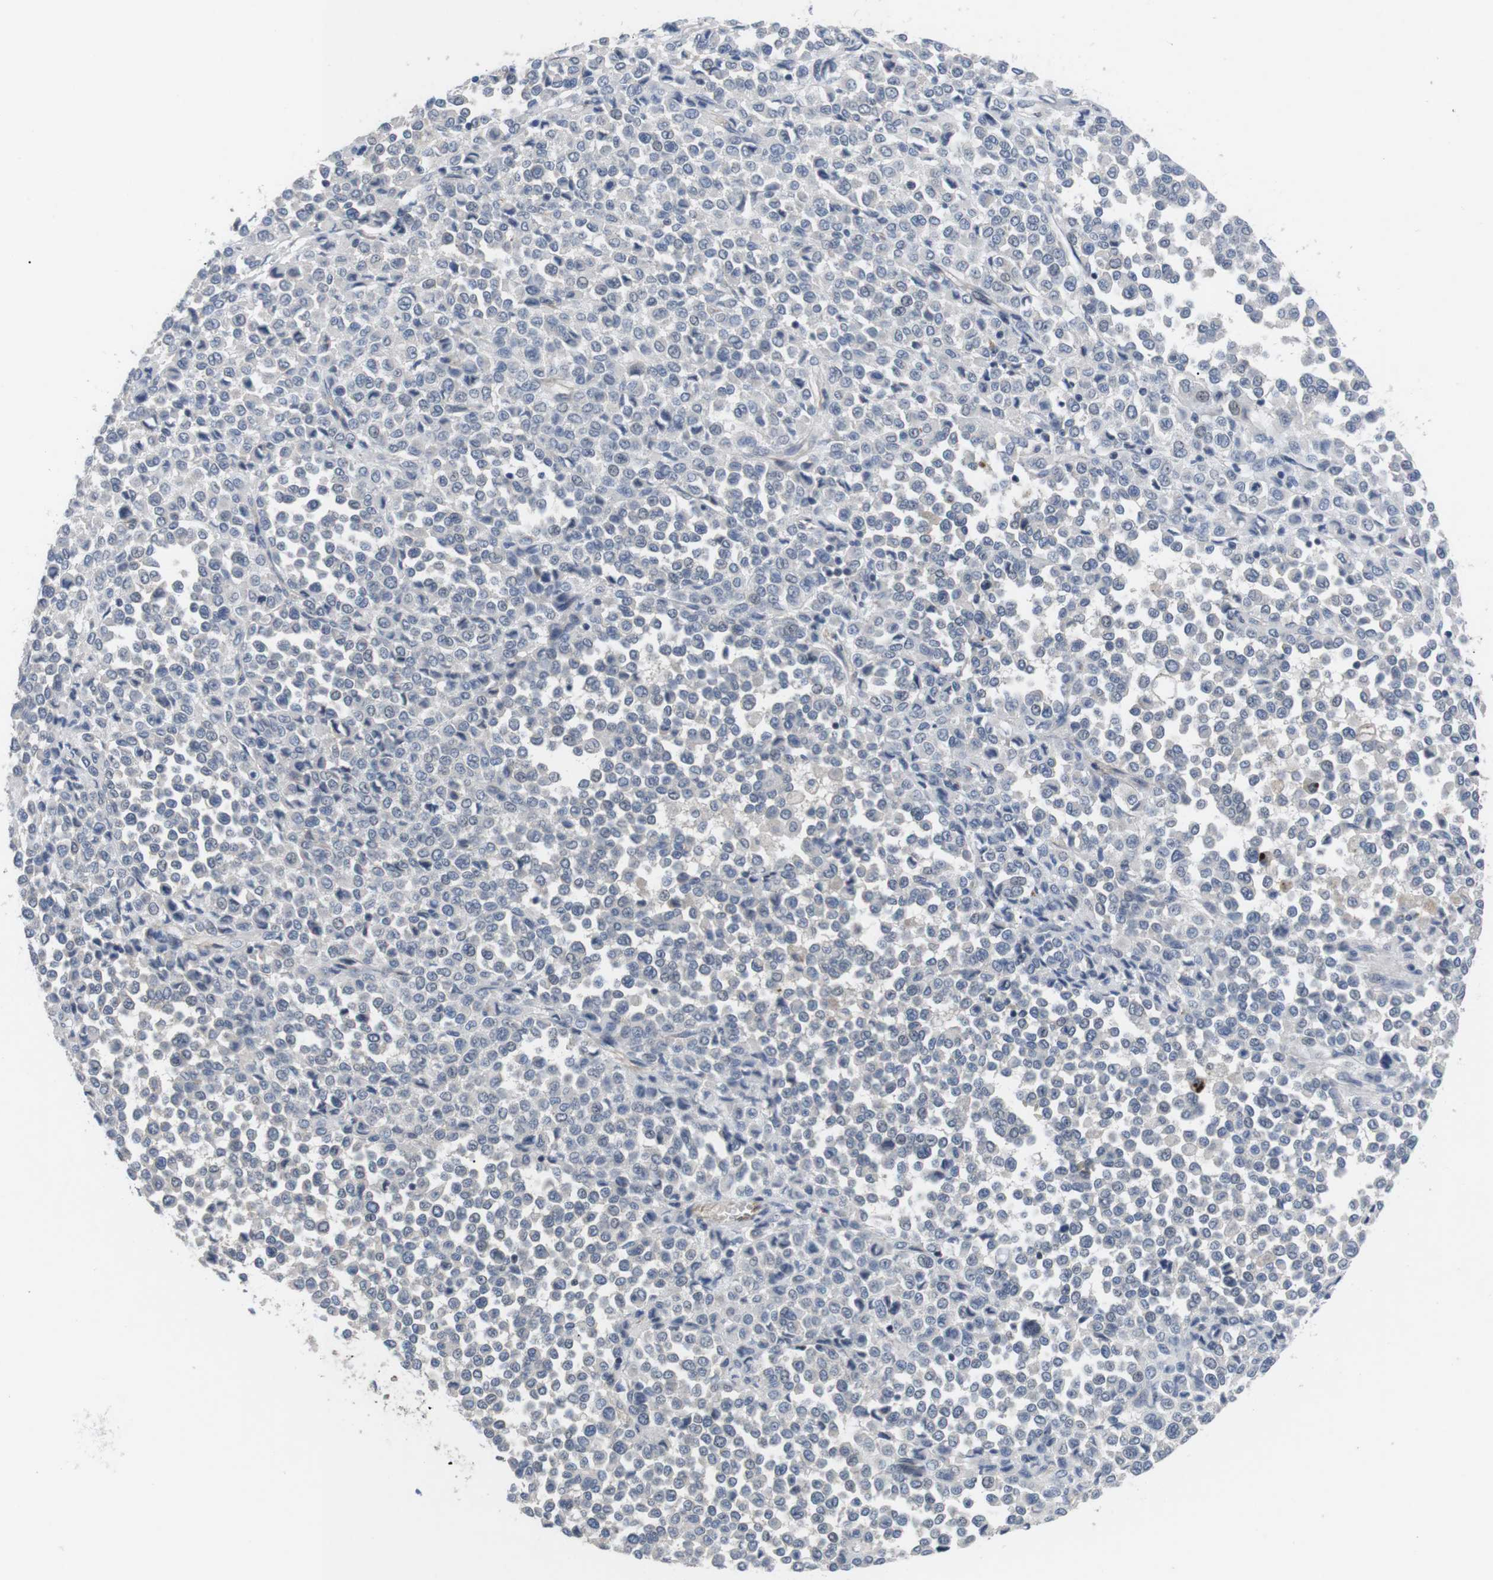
{"staining": {"intensity": "negative", "quantity": "none", "location": "none"}, "tissue": "melanoma", "cell_type": "Tumor cells", "image_type": "cancer", "snomed": [{"axis": "morphology", "description": "Malignant melanoma, Metastatic site"}, {"axis": "topography", "description": "Pancreas"}], "caption": "IHC photomicrograph of malignant melanoma (metastatic site) stained for a protein (brown), which demonstrates no staining in tumor cells.", "gene": "NECTIN1", "patient": {"sex": "female", "age": 30}}